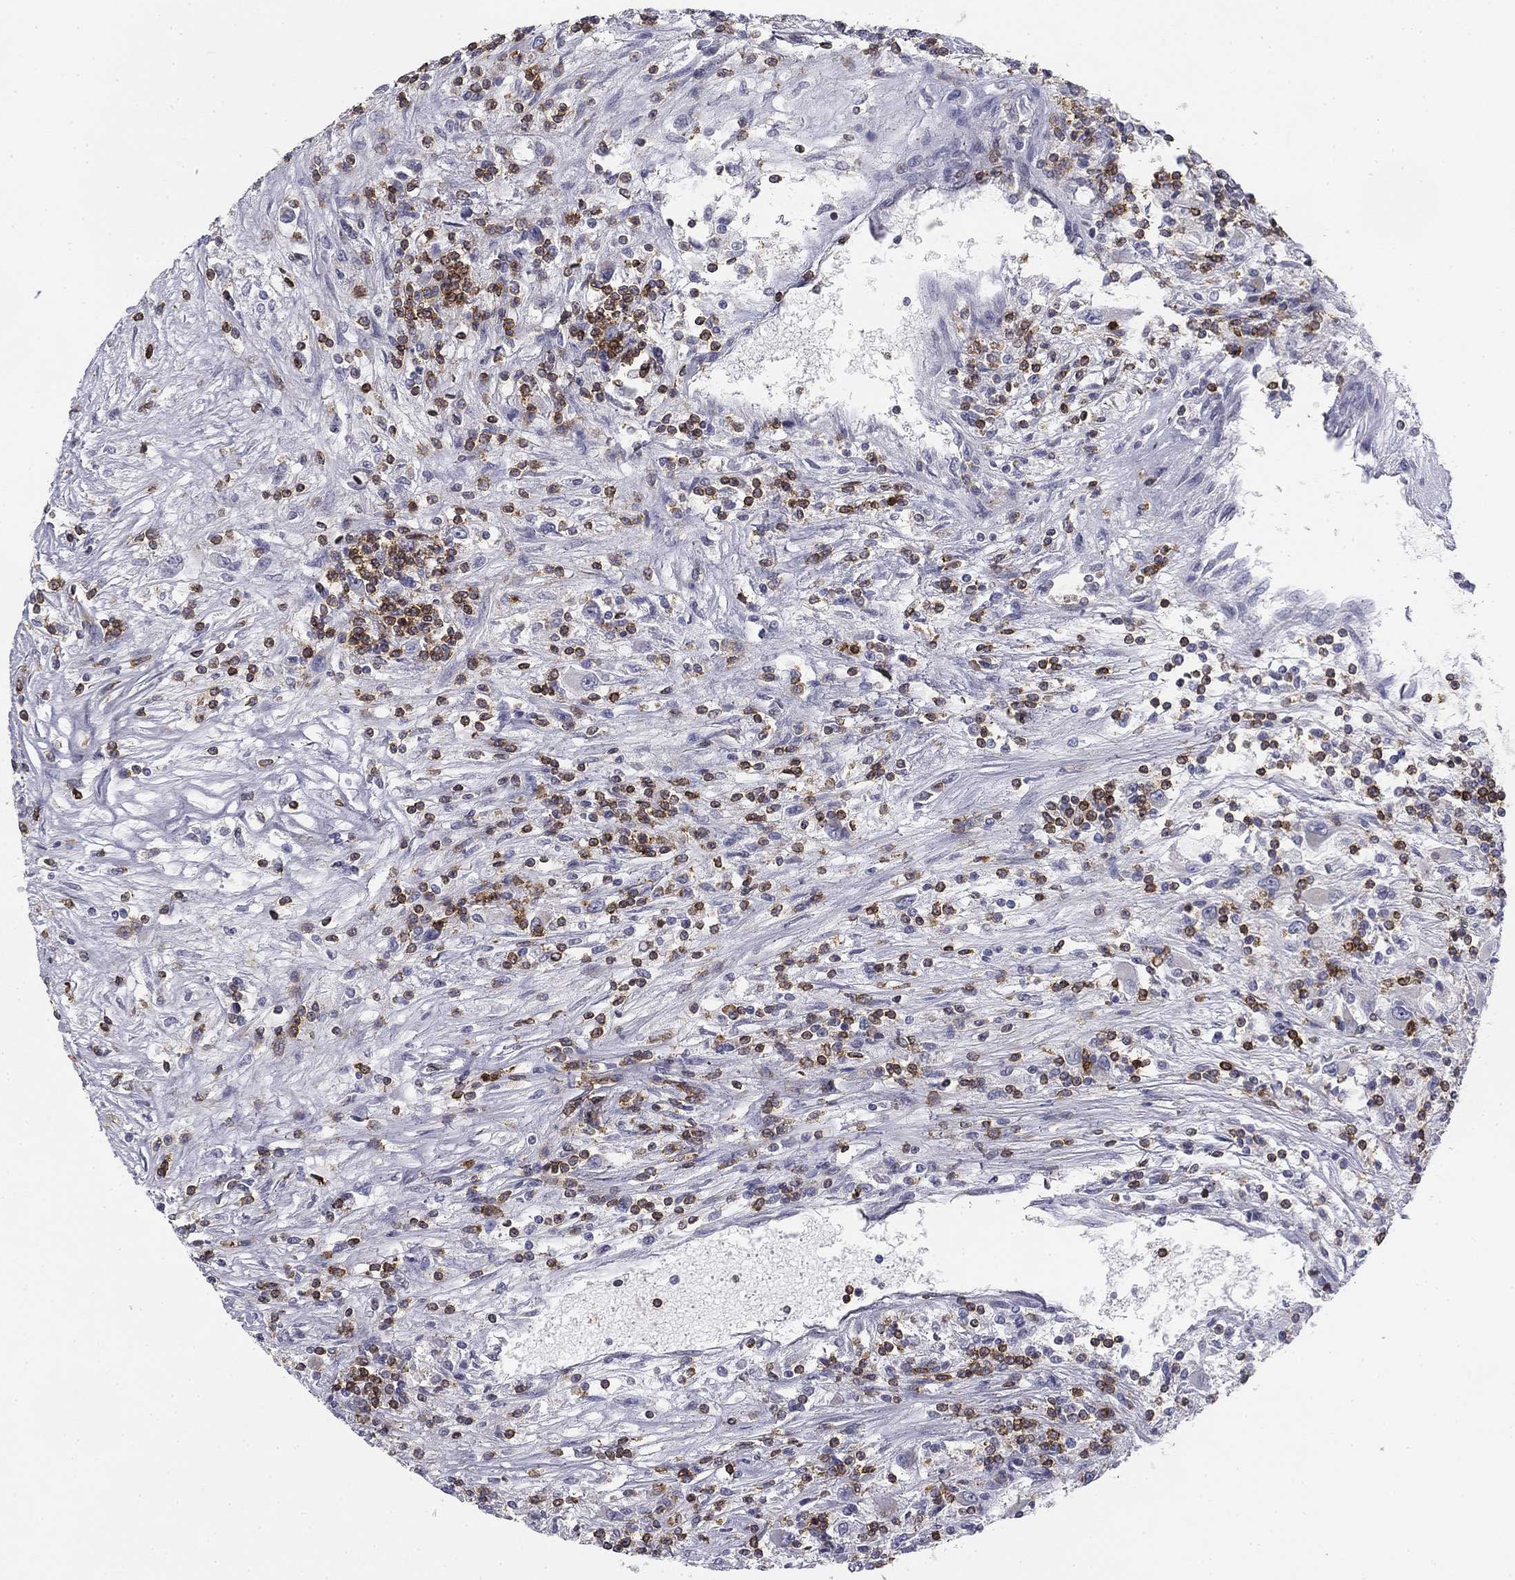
{"staining": {"intensity": "negative", "quantity": "none", "location": "none"}, "tissue": "renal cancer", "cell_type": "Tumor cells", "image_type": "cancer", "snomed": [{"axis": "morphology", "description": "Adenocarcinoma, NOS"}, {"axis": "topography", "description": "Kidney"}], "caption": "Tumor cells are negative for brown protein staining in renal adenocarcinoma.", "gene": "TRAT1", "patient": {"sex": "female", "age": 67}}